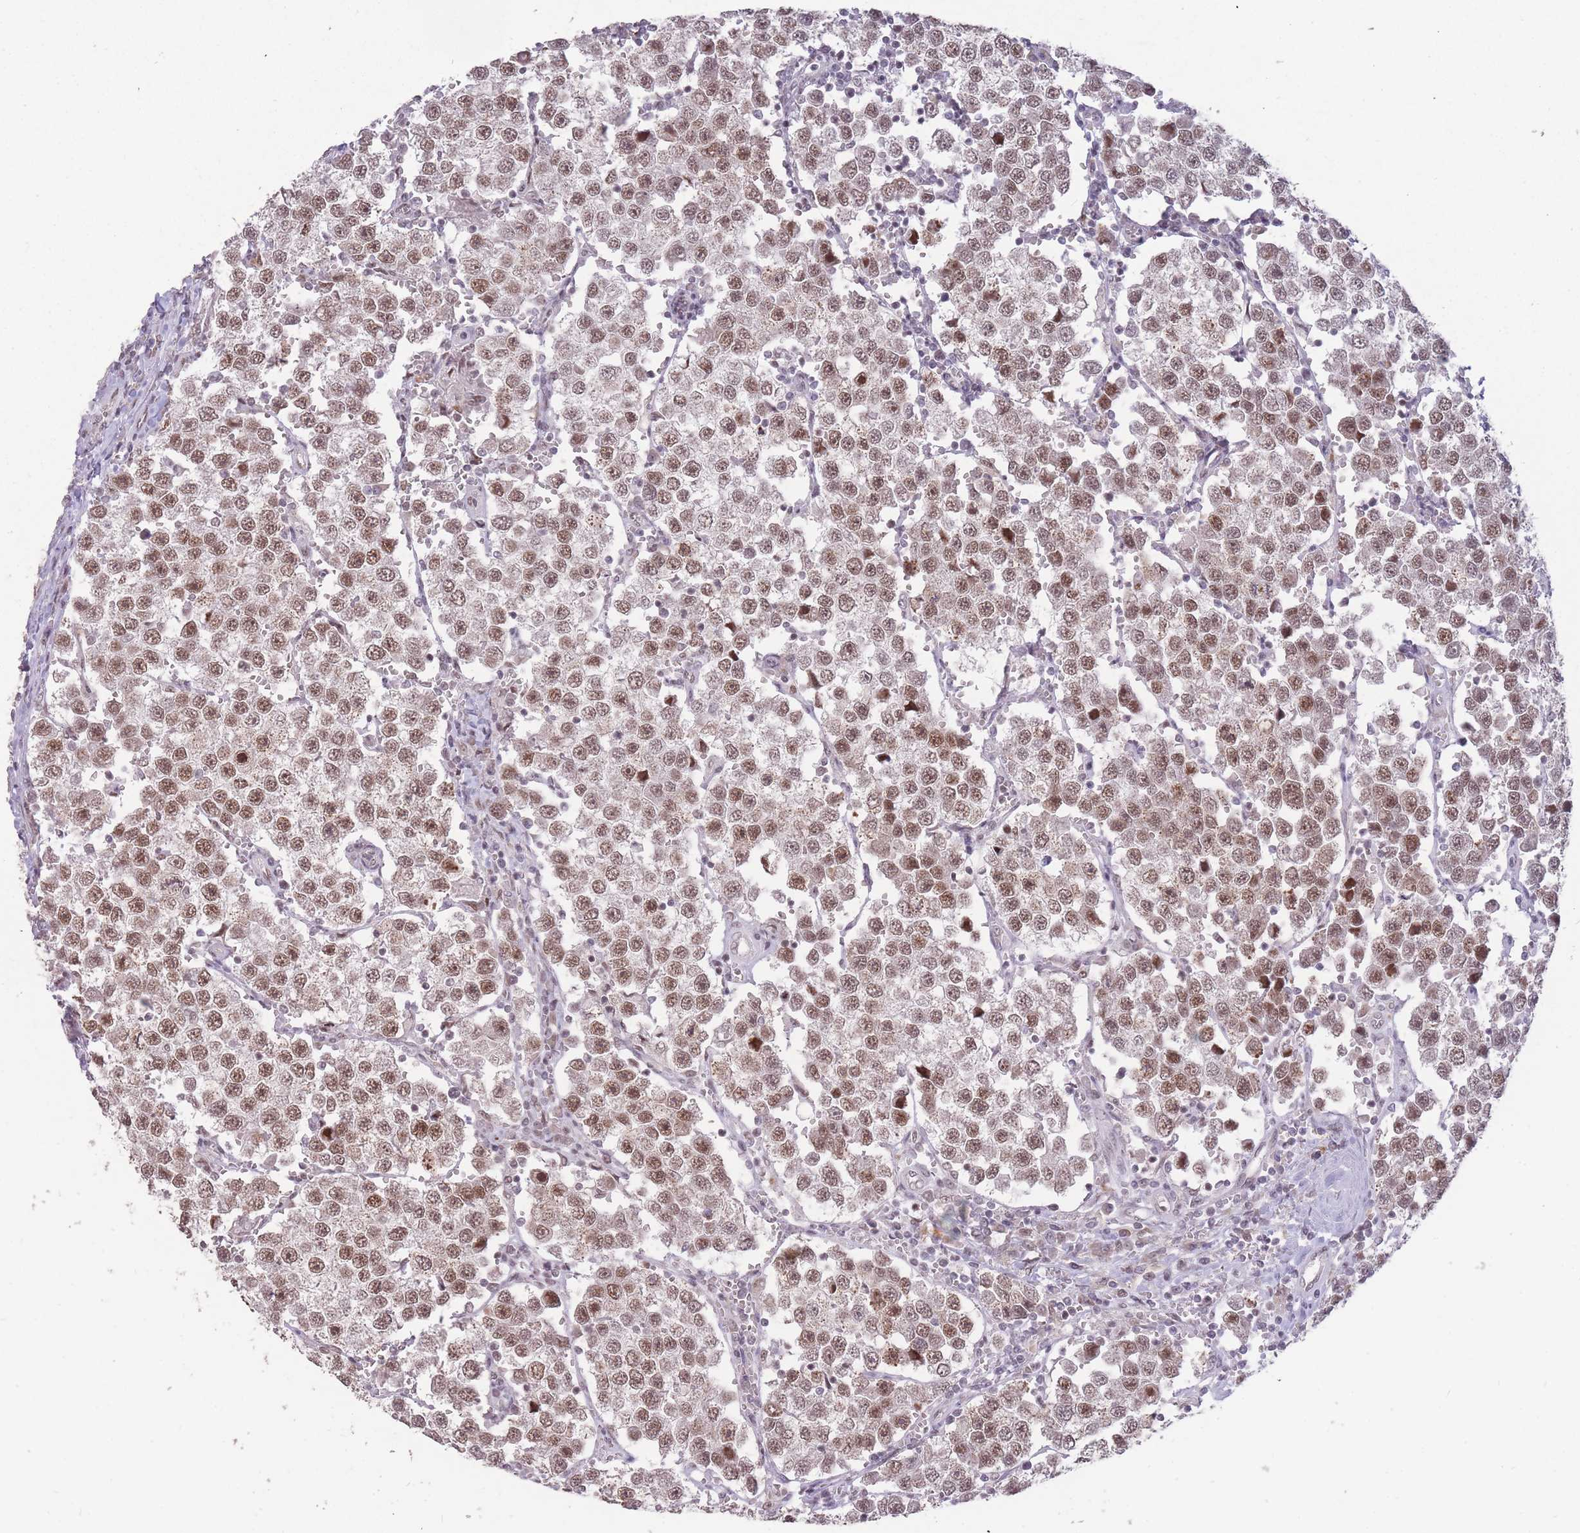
{"staining": {"intensity": "moderate", "quantity": ">75%", "location": "nuclear"}, "tissue": "testis cancer", "cell_type": "Tumor cells", "image_type": "cancer", "snomed": [{"axis": "morphology", "description": "Seminoma, NOS"}, {"axis": "topography", "description": "Testis"}], "caption": "The histopathology image reveals immunohistochemical staining of seminoma (testis). There is moderate nuclear staining is appreciated in about >75% of tumor cells. (IHC, brightfield microscopy, high magnification).", "gene": "HNRNPUL1", "patient": {"sex": "male", "age": 37}}